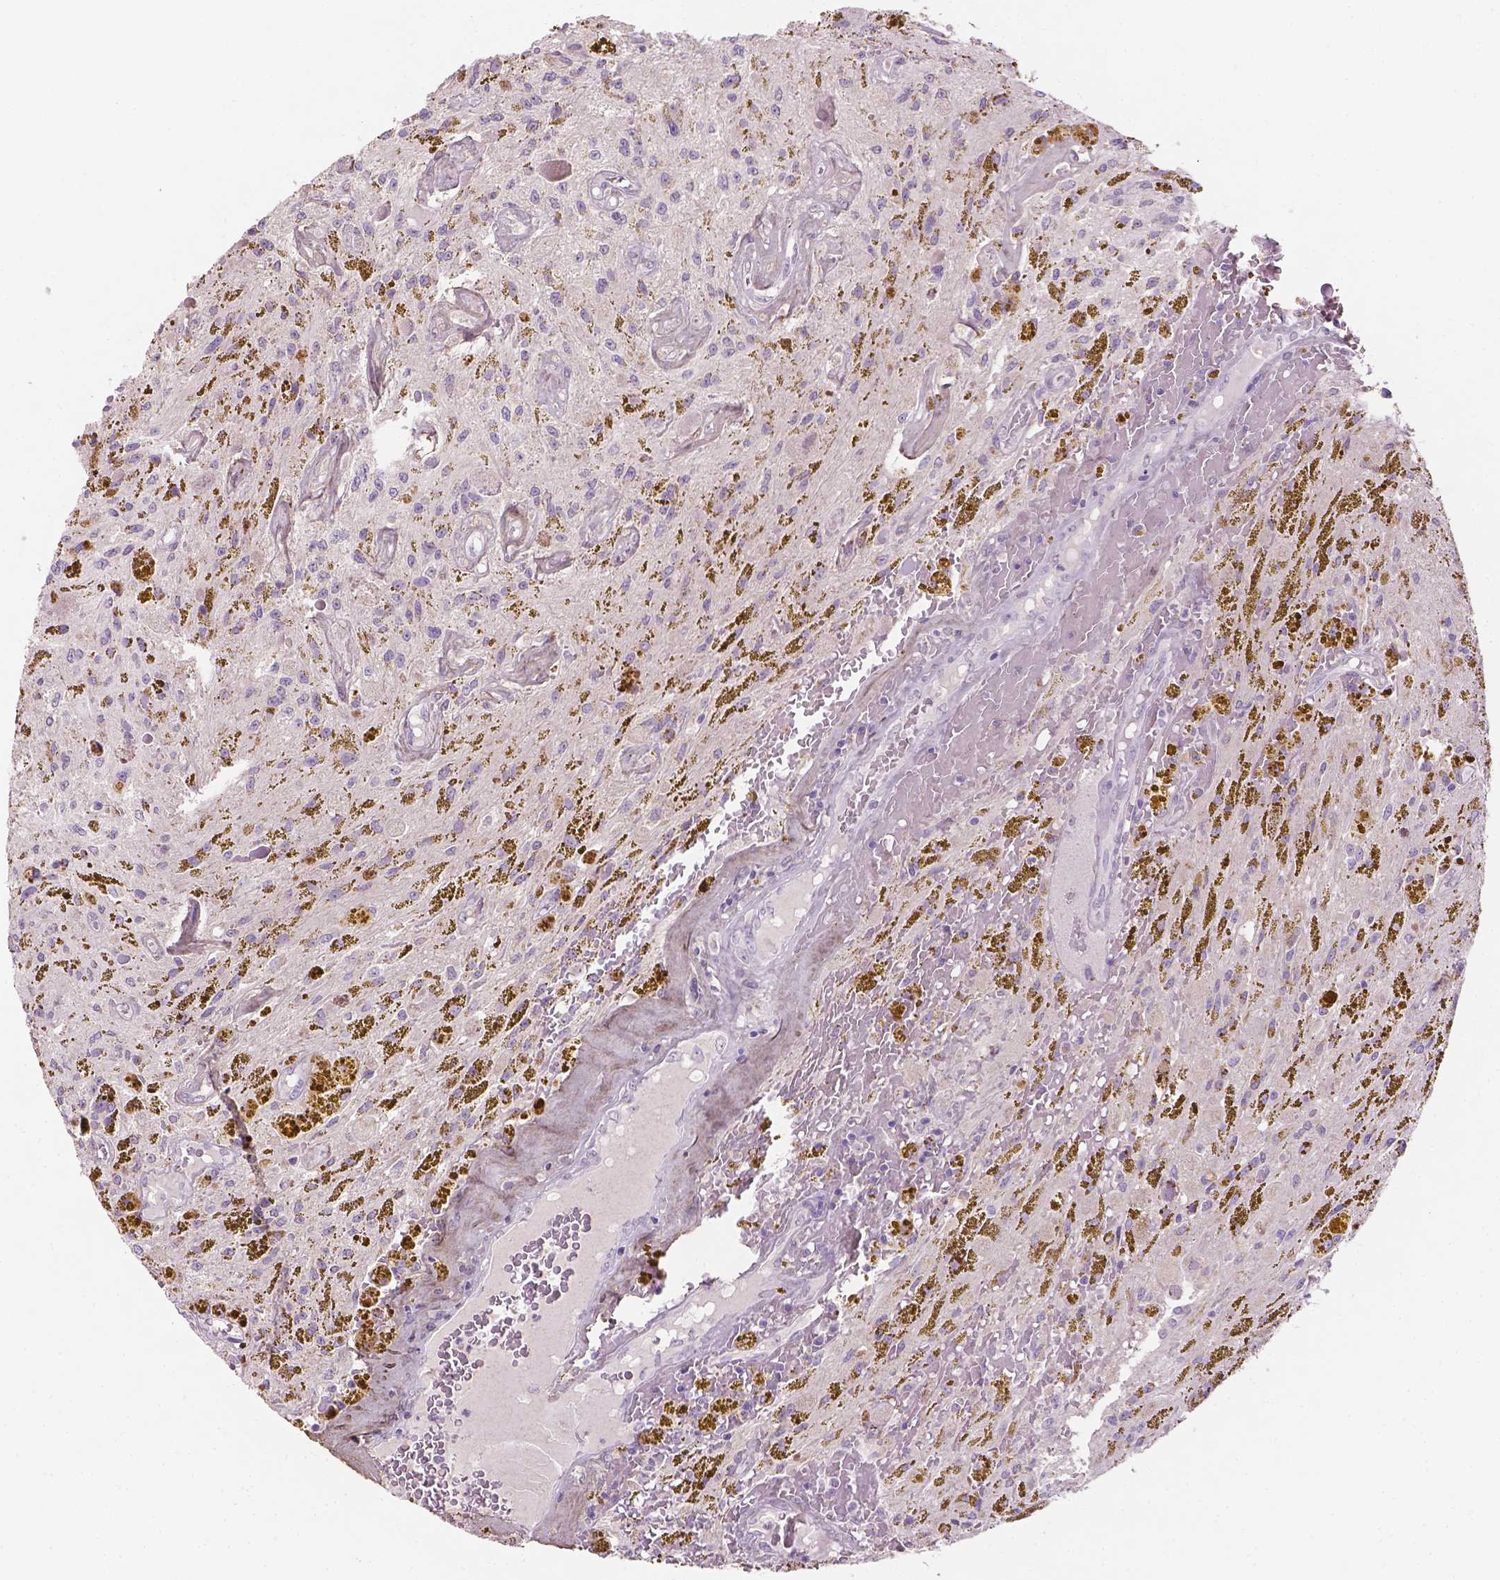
{"staining": {"intensity": "negative", "quantity": "none", "location": "none"}, "tissue": "glioma", "cell_type": "Tumor cells", "image_type": "cancer", "snomed": [{"axis": "morphology", "description": "Glioma, malignant, Low grade"}, {"axis": "topography", "description": "Cerebellum"}], "caption": "Immunohistochemistry image of human glioma stained for a protein (brown), which demonstrates no staining in tumor cells.", "gene": "DLG2", "patient": {"sex": "female", "age": 14}}